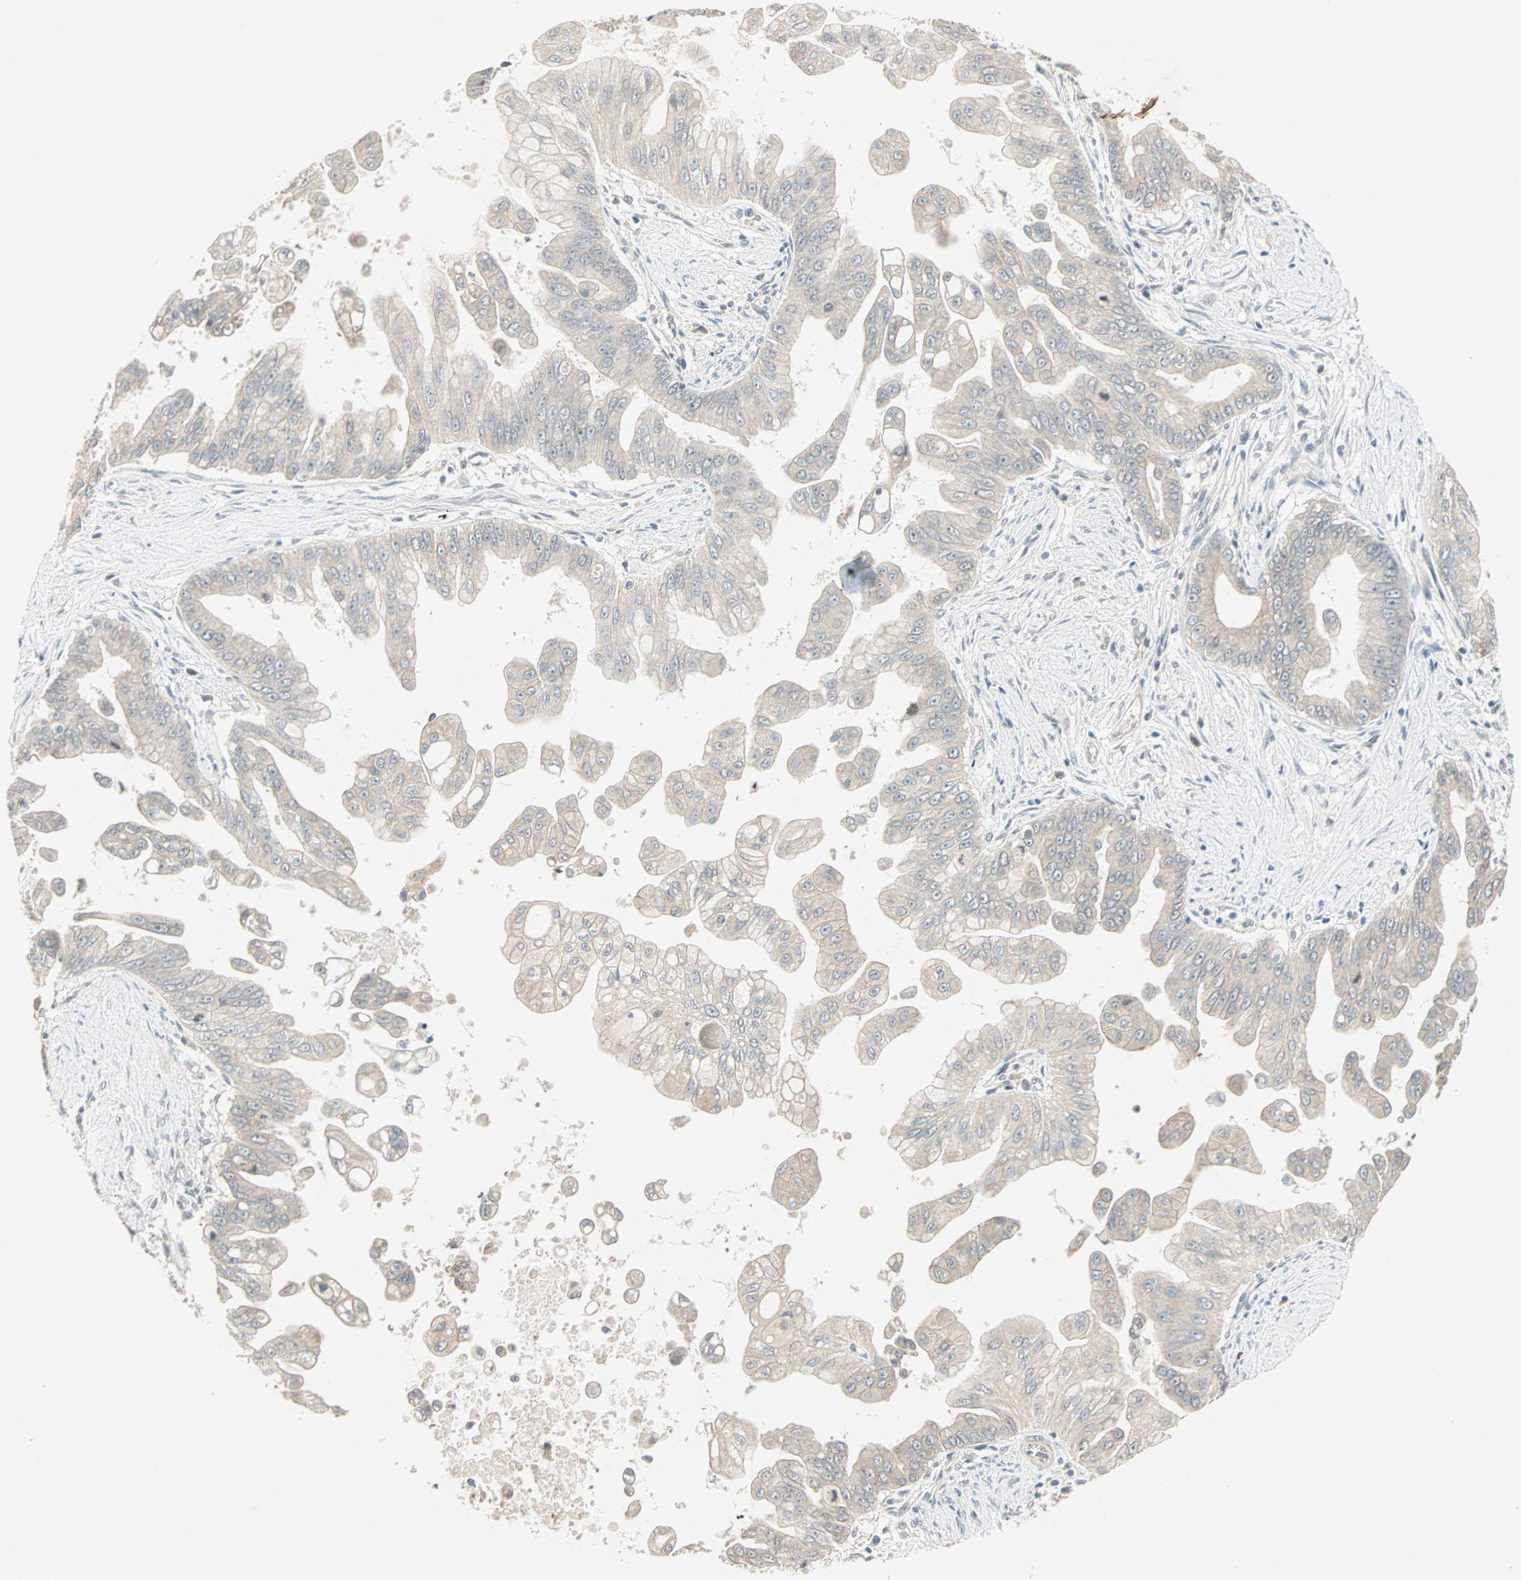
{"staining": {"intensity": "weak", "quantity": ">75%", "location": "cytoplasmic/membranous"}, "tissue": "pancreatic cancer", "cell_type": "Tumor cells", "image_type": "cancer", "snomed": [{"axis": "morphology", "description": "Adenocarcinoma, NOS"}, {"axis": "topography", "description": "Pancreas"}], "caption": "A brown stain highlights weak cytoplasmic/membranous positivity of a protein in human pancreatic adenocarcinoma tumor cells.", "gene": "TTF2", "patient": {"sex": "female", "age": 75}}